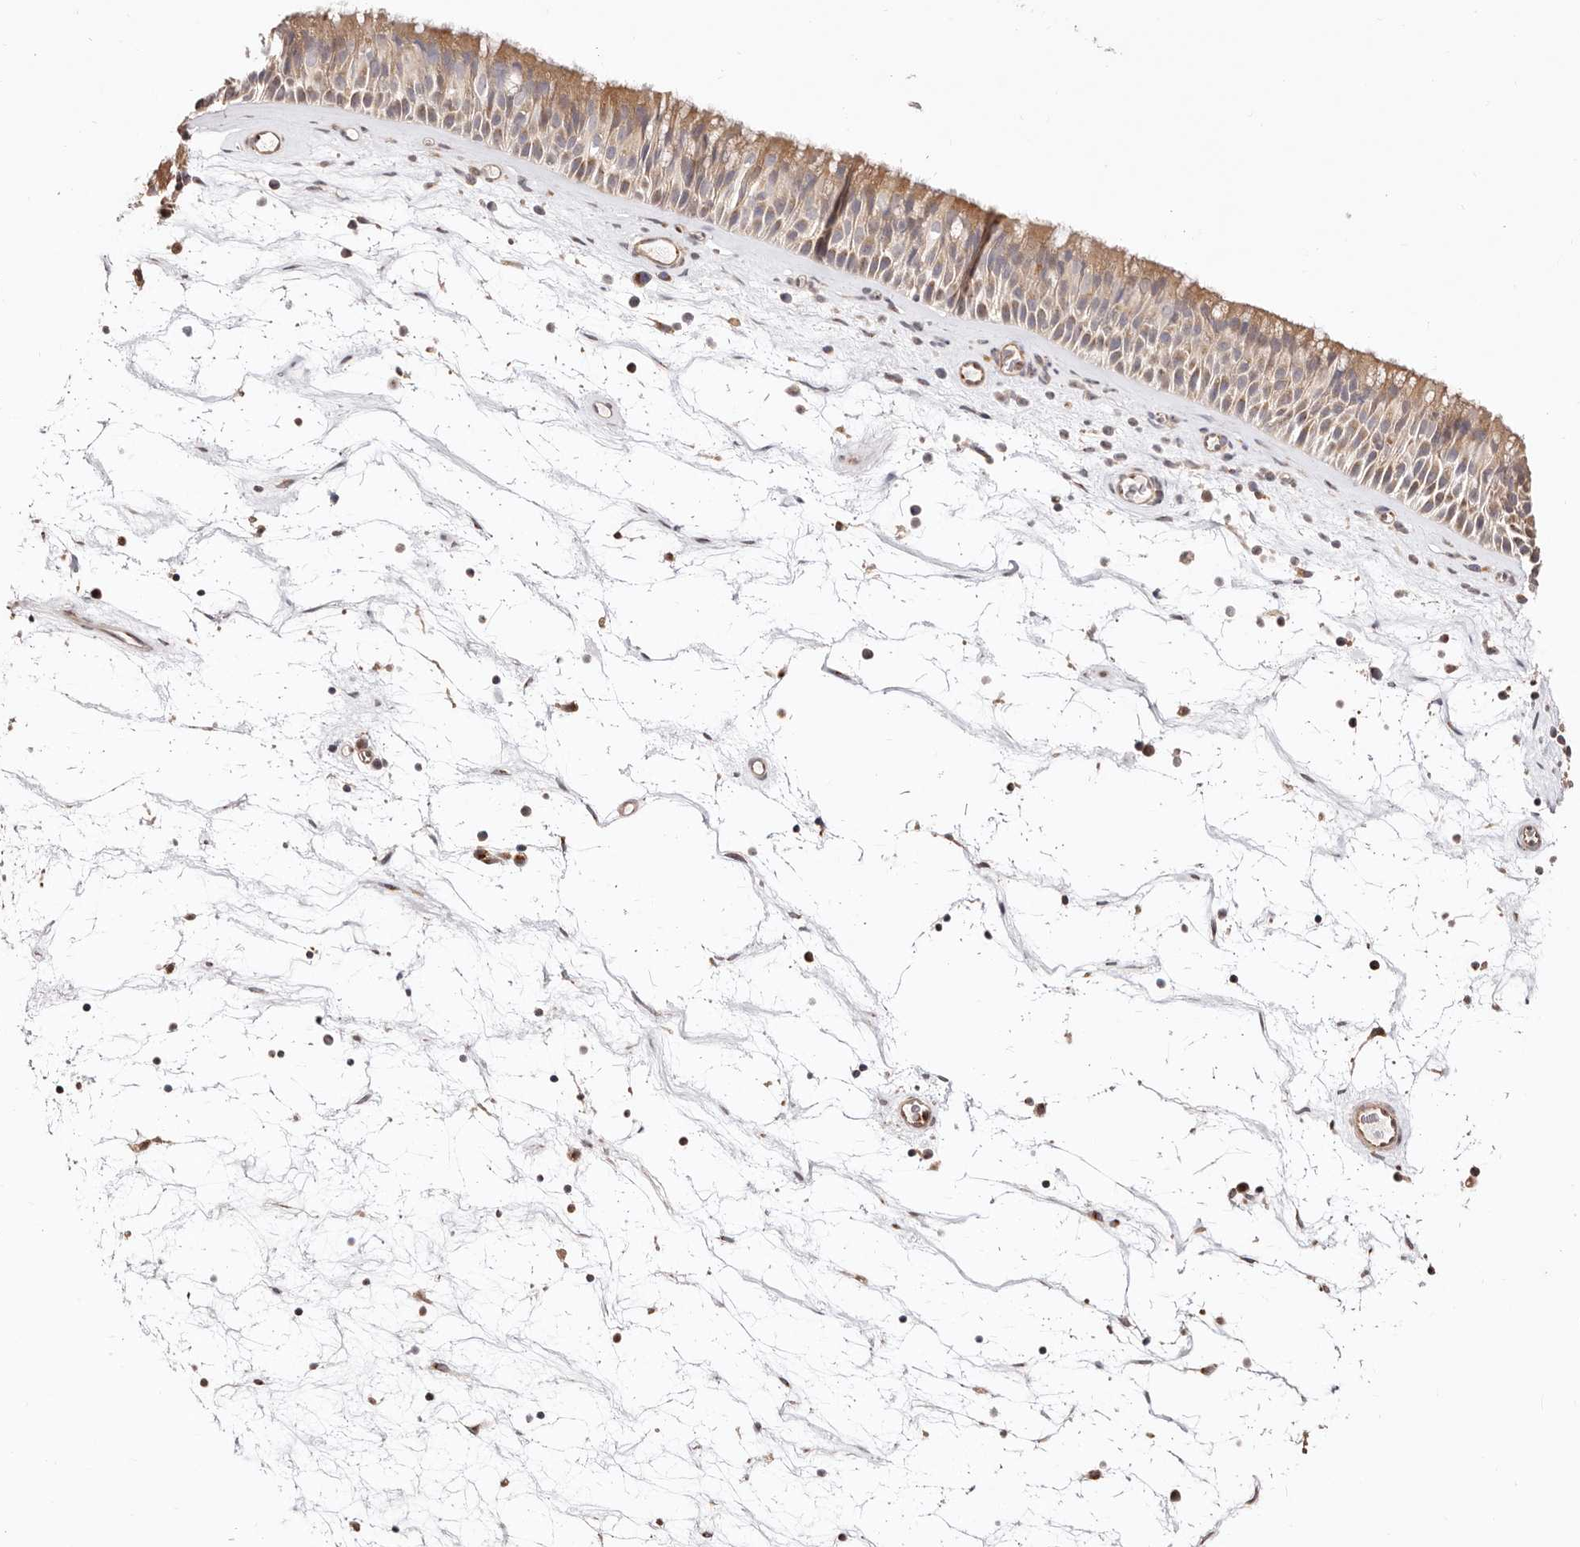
{"staining": {"intensity": "moderate", "quantity": ">75%", "location": "cytoplasmic/membranous"}, "tissue": "nasopharynx", "cell_type": "Respiratory epithelial cells", "image_type": "normal", "snomed": [{"axis": "morphology", "description": "Normal tissue, NOS"}, {"axis": "topography", "description": "Nasopharynx"}], "caption": "Immunohistochemistry (DAB (3,3'-diaminobenzidine)) staining of unremarkable human nasopharynx shows moderate cytoplasmic/membranous protein staining in approximately >75% of respiratory epithelial cells.", "gene": "MAPK1", "patient": {"sex": "male", "age": 64}}